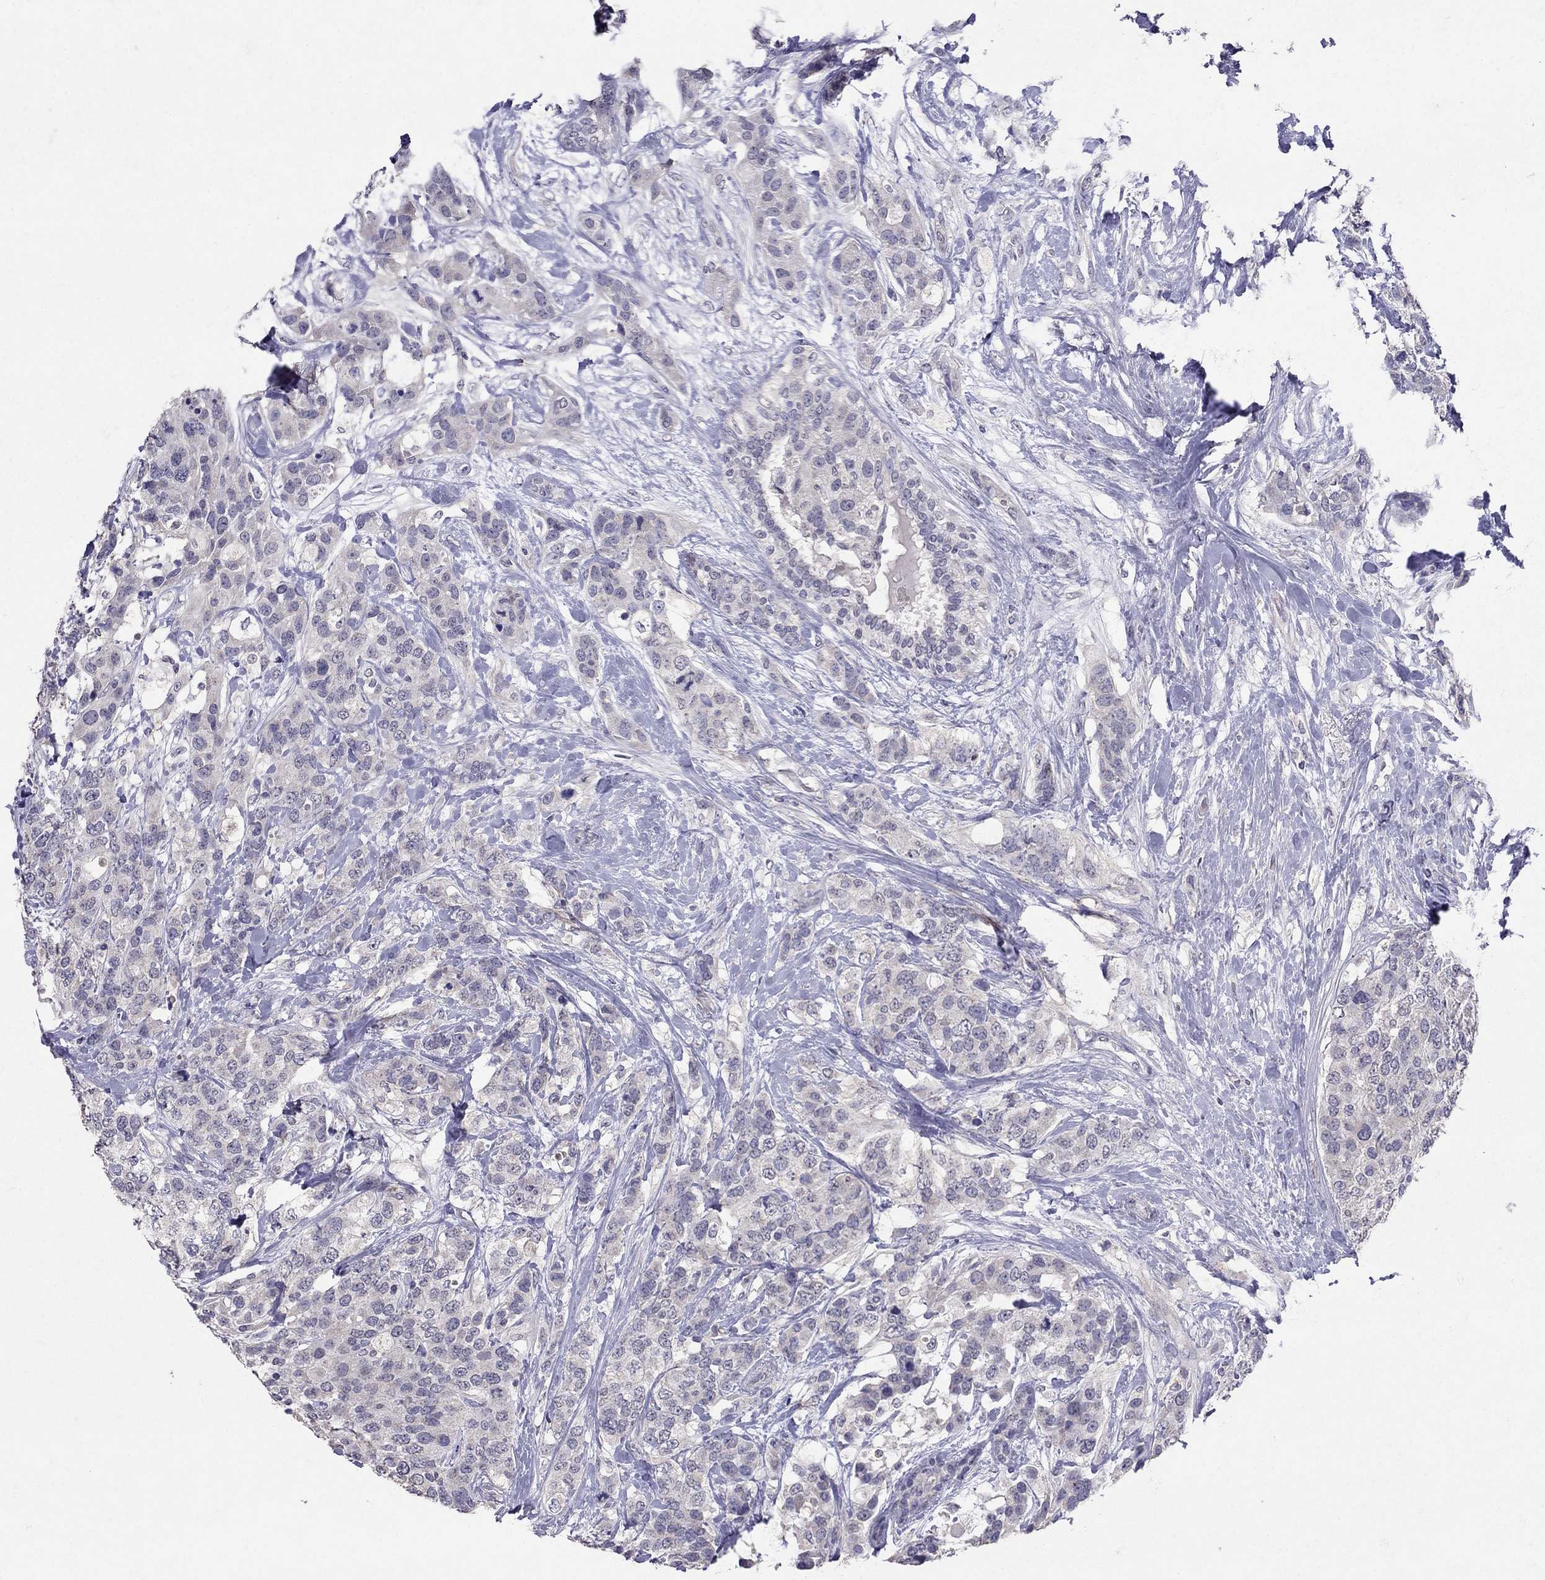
{"staining": {"intensity": "negative", "quantity": "none", "location": "none"}, "tissue": "breast cancer", "cell_type": "Tumor cells", "image_type": "cancer", "snomed": [{"axis": "morphology", "description": "Lobular carcinoma"}, {"axis": "topography", "description": "Breast"}], "caption": "High magnification brightfield microscopy of lobular carcinoma (breast) stained with DAB (brown) and counterstained with hematoxylin (blue): tumor cells show no significant staining.", "gene": "FST", "patient": {"sex": "female", "age": 59}}